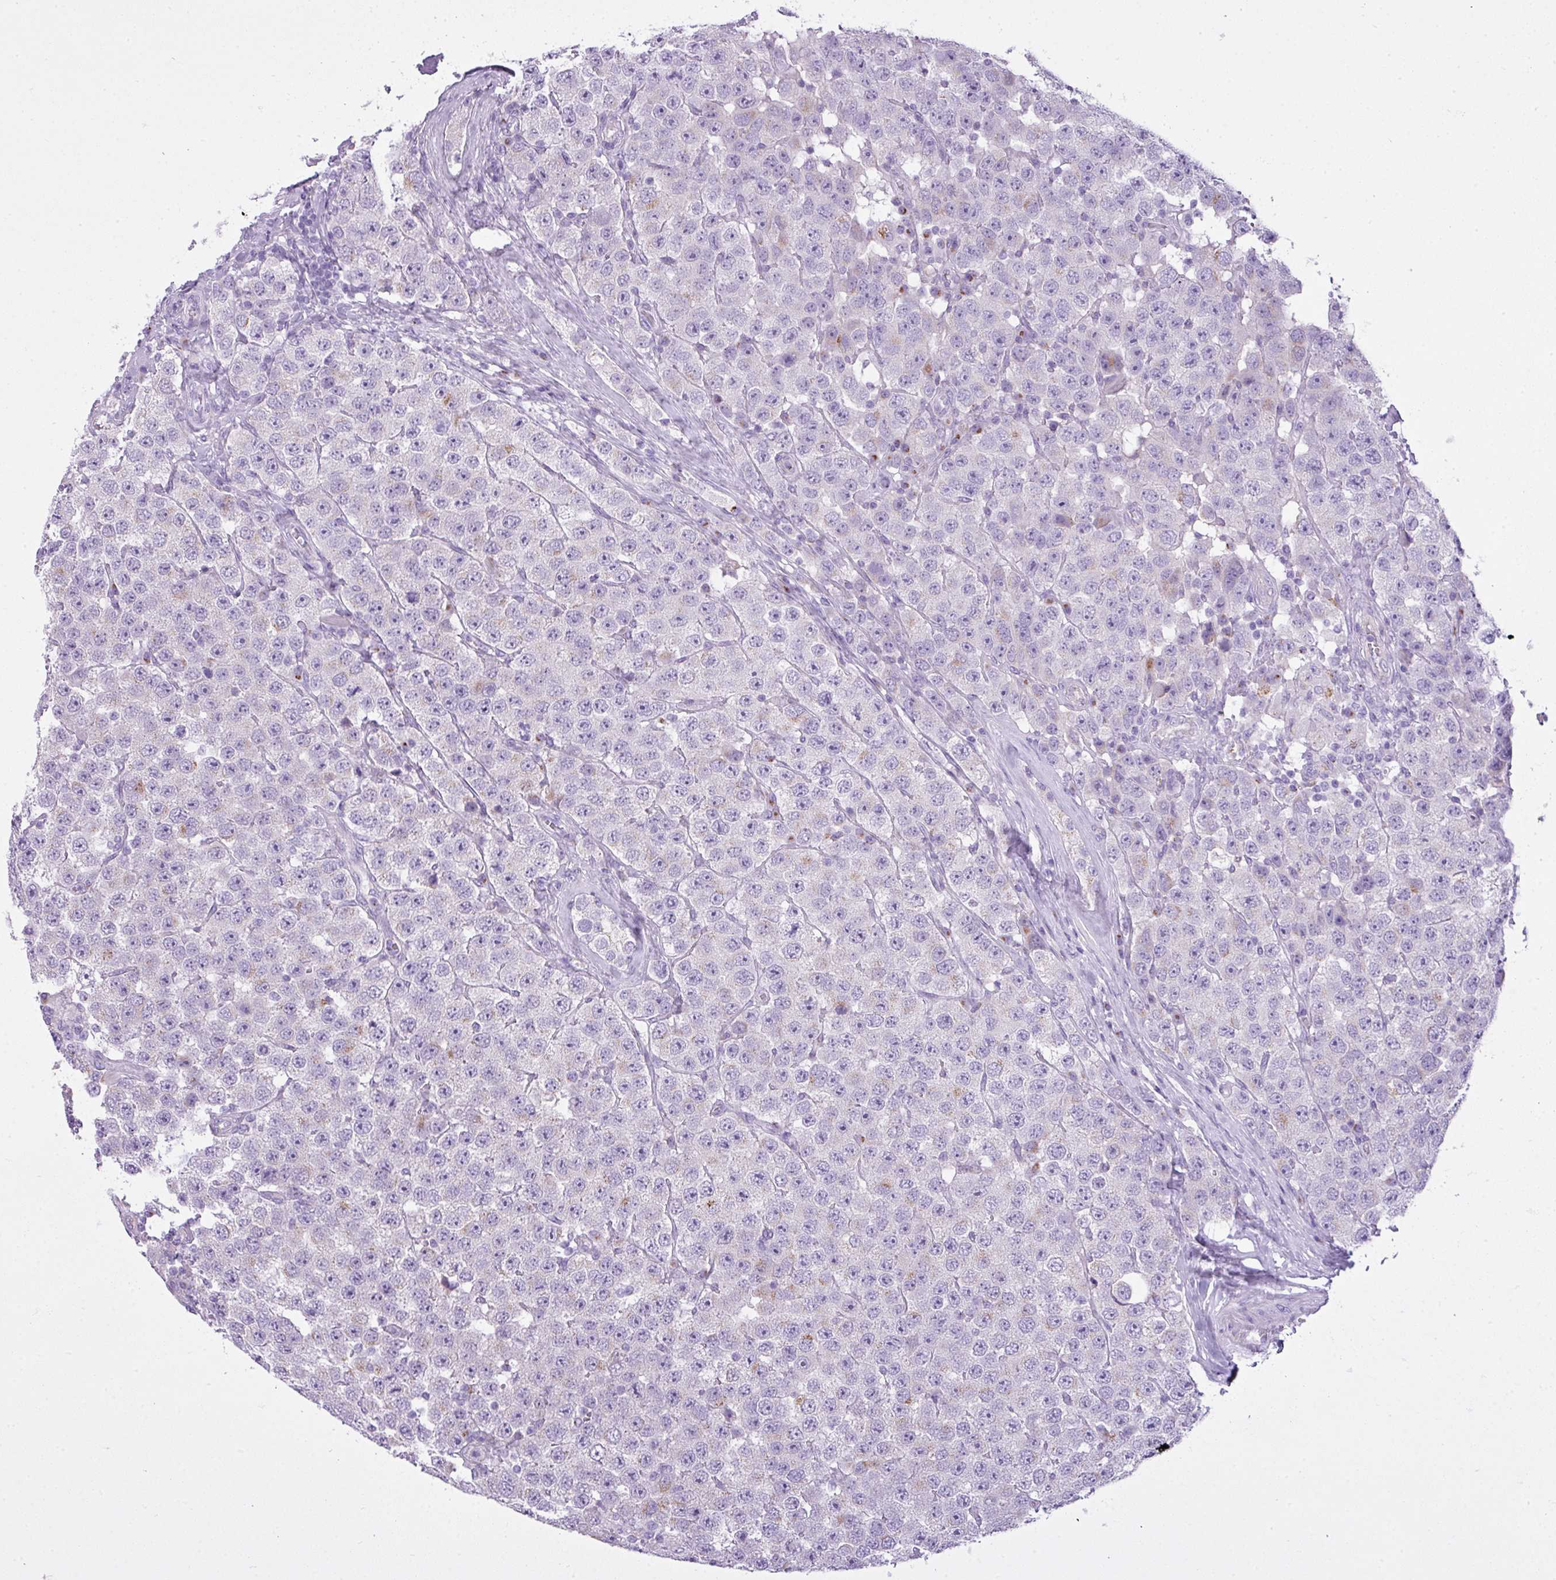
{"staining": {"intensity": "negative", "quantity": "none", "location": "none"}, "tissue": "testis cancer", "cell_type": "Tumor cells", "image_type": "cancer", "snomed": [{"axis": "morphology", "description": "Seminoma, NOS"}, {"axis": "topography", "description": "Testis"}], "caption": "High magnification brightfield microscopy of seminoma (testis) stained with DAB (3,3'-diaminobenzidine) (brown) and counterstained with hematoxylin (blue): tumor cells show no significant staining.", "gene": "FAM43A", "patient": {"sex": "male", "age": 28}}